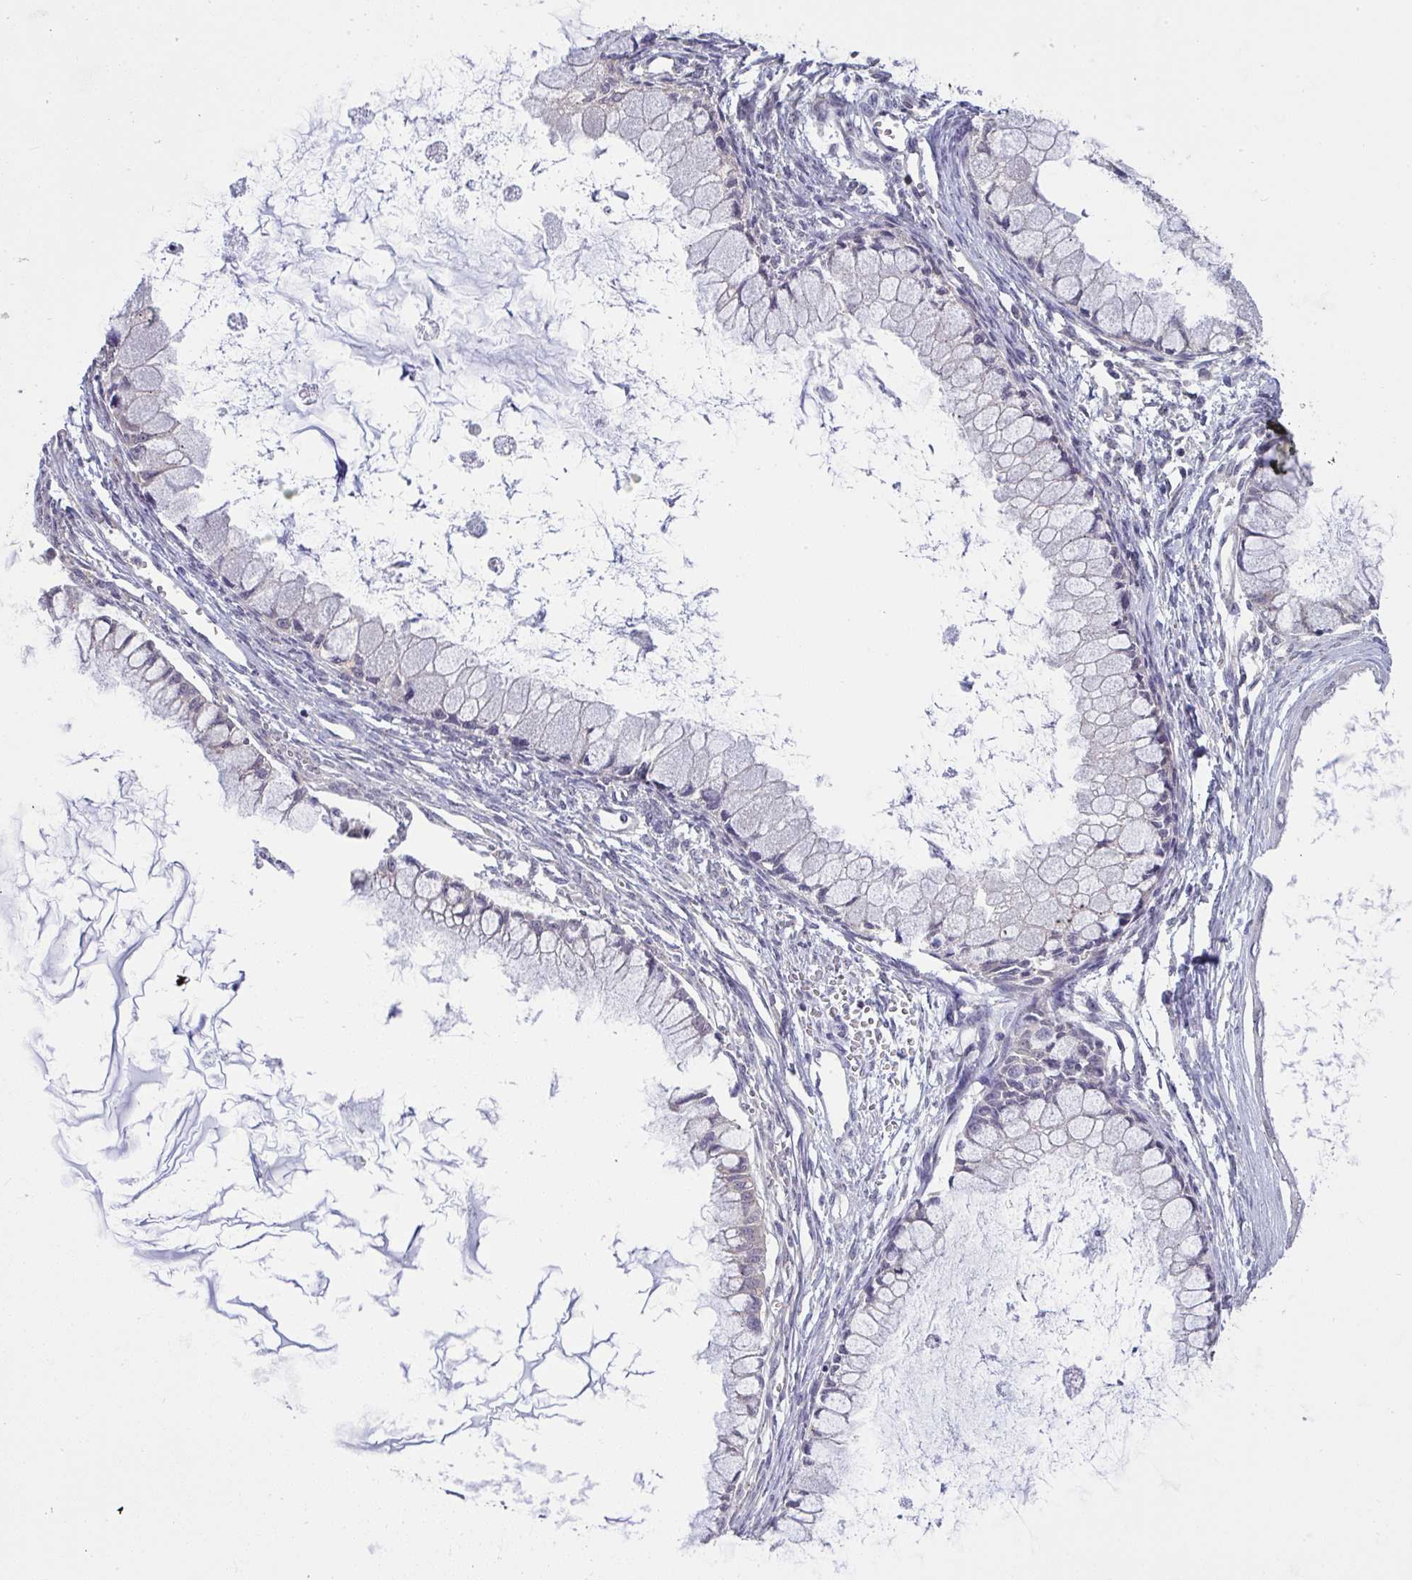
{"staining": {"intensity": "negative", "quantity": "none", "location": "none"}, "tissue": "ovarian cancer", "cell_type": "Tumor cells", "image_type": "cancer", "snomed": [{"axis": "morphology", "description": "Cystadenocarcinoma, mucinous, NOS"}, {"axis": "topography", "description": "Ovary"}], "caption": "An immunohistochemistry (IHC) photomicrograph of mucinous cystadenocarcinoma (ovarian) is shown. There is no staining in tumor cells of mucinous cystadenocarcinoma (ovarian).", "gene": "TMEM41A", "patient": {"sex": "female", "age": 34}}